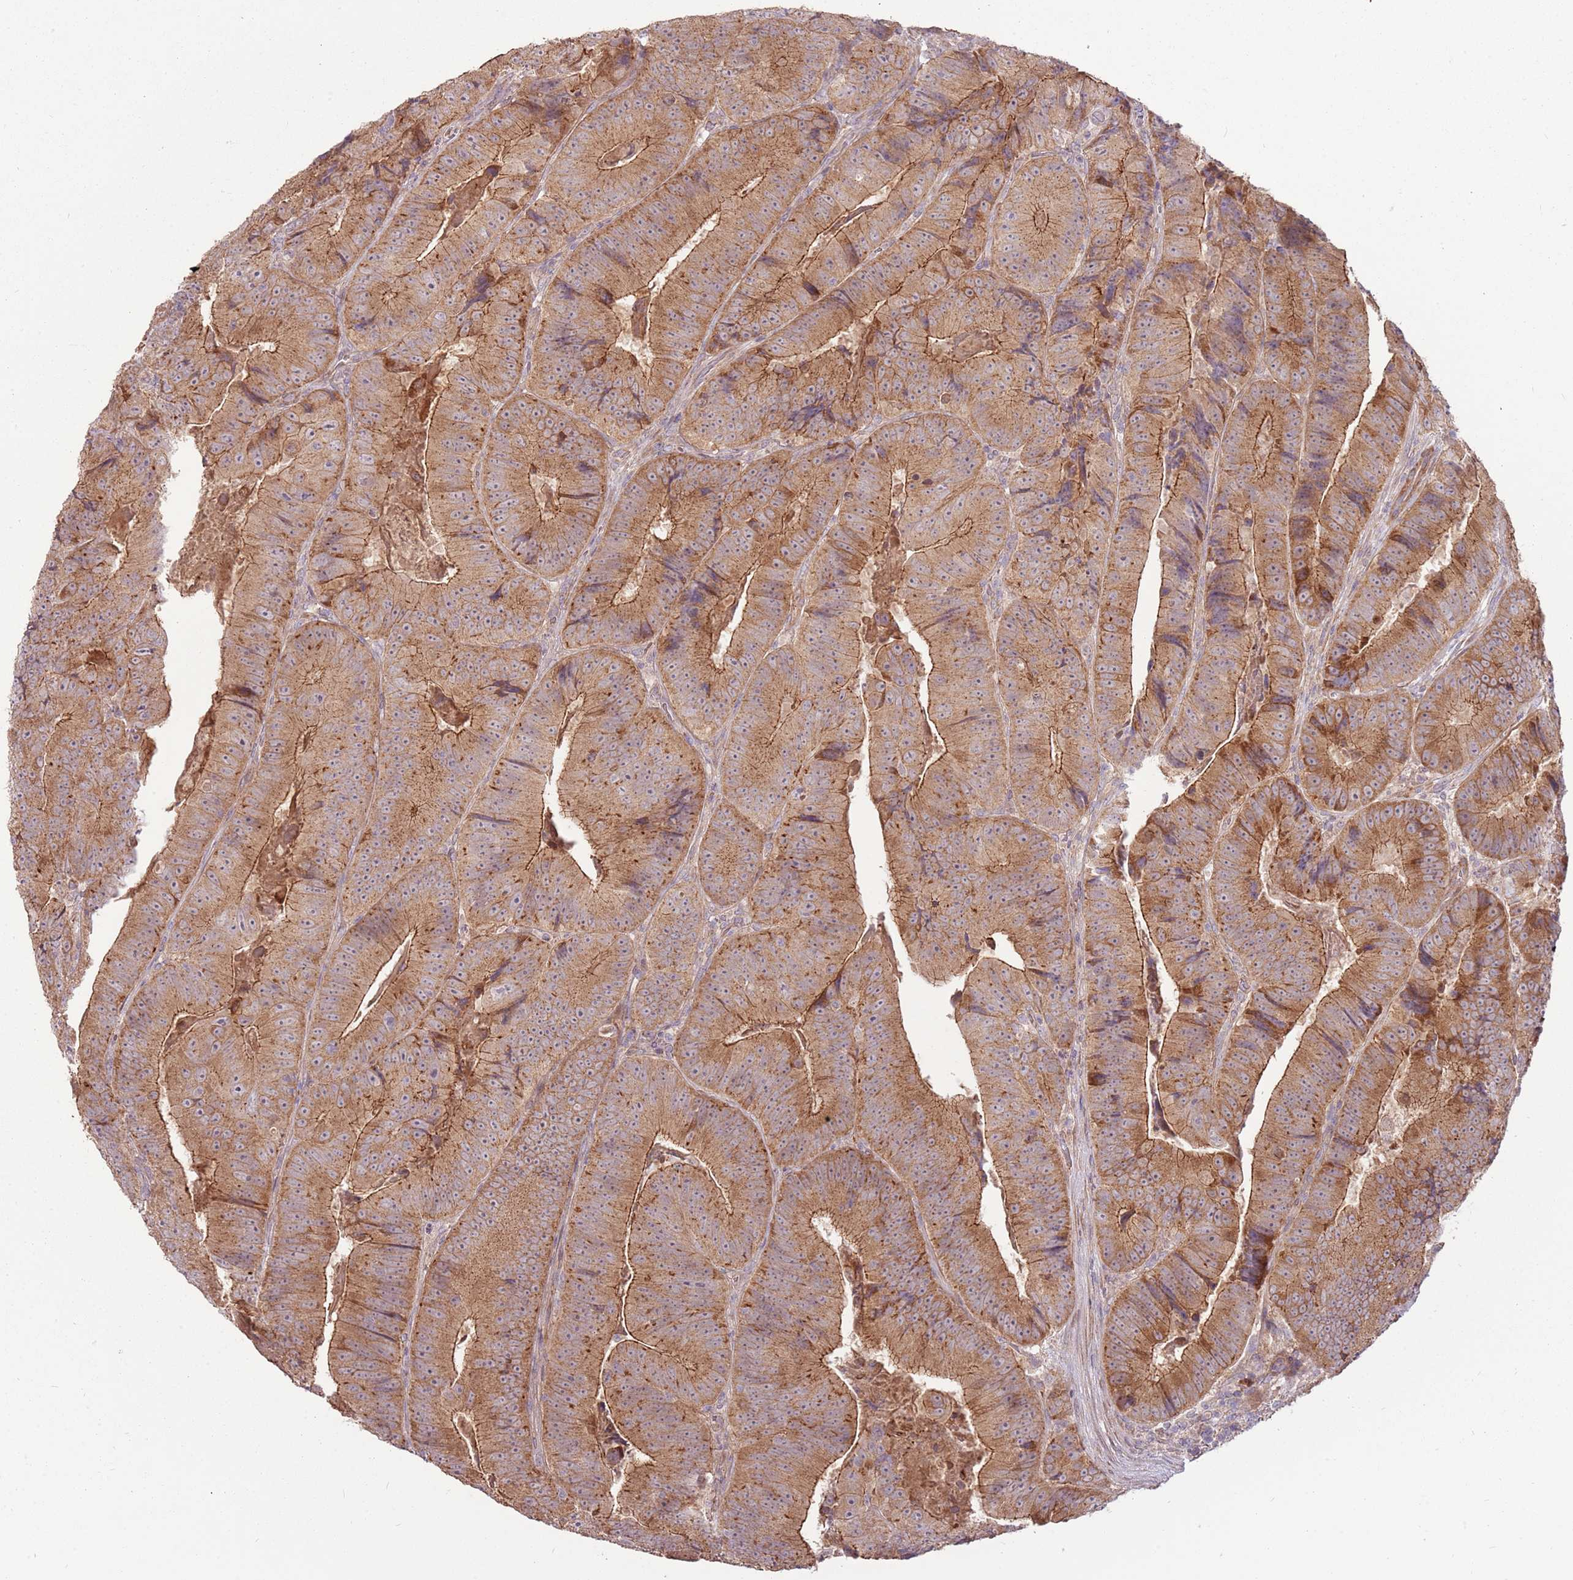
{"staining": {"intensity": "moderate", "quantity": ">75%", "location": "cytoplasmic/membranous"}, "tissue": "colorectal cancer", "cell_type": "Tumor cells", "image_type": "cancer", "snomed": [{"axis": "morphology", "description": "Adenocarcinoma, NOS"}, {"axis": "topography", "description": "Colon"}], "caption": "High-power microscopy captured an immunohistochemistry (IHC) image of adenocarcinoma (colorectal), revealing moderate cytoplasmic/membranous positivity in about >75% of tumor cells. (IHC, brightfield microscopy, high magnification).", "gene": "SPATA31D1", "patient": {"sex": "female", "age": 86}}